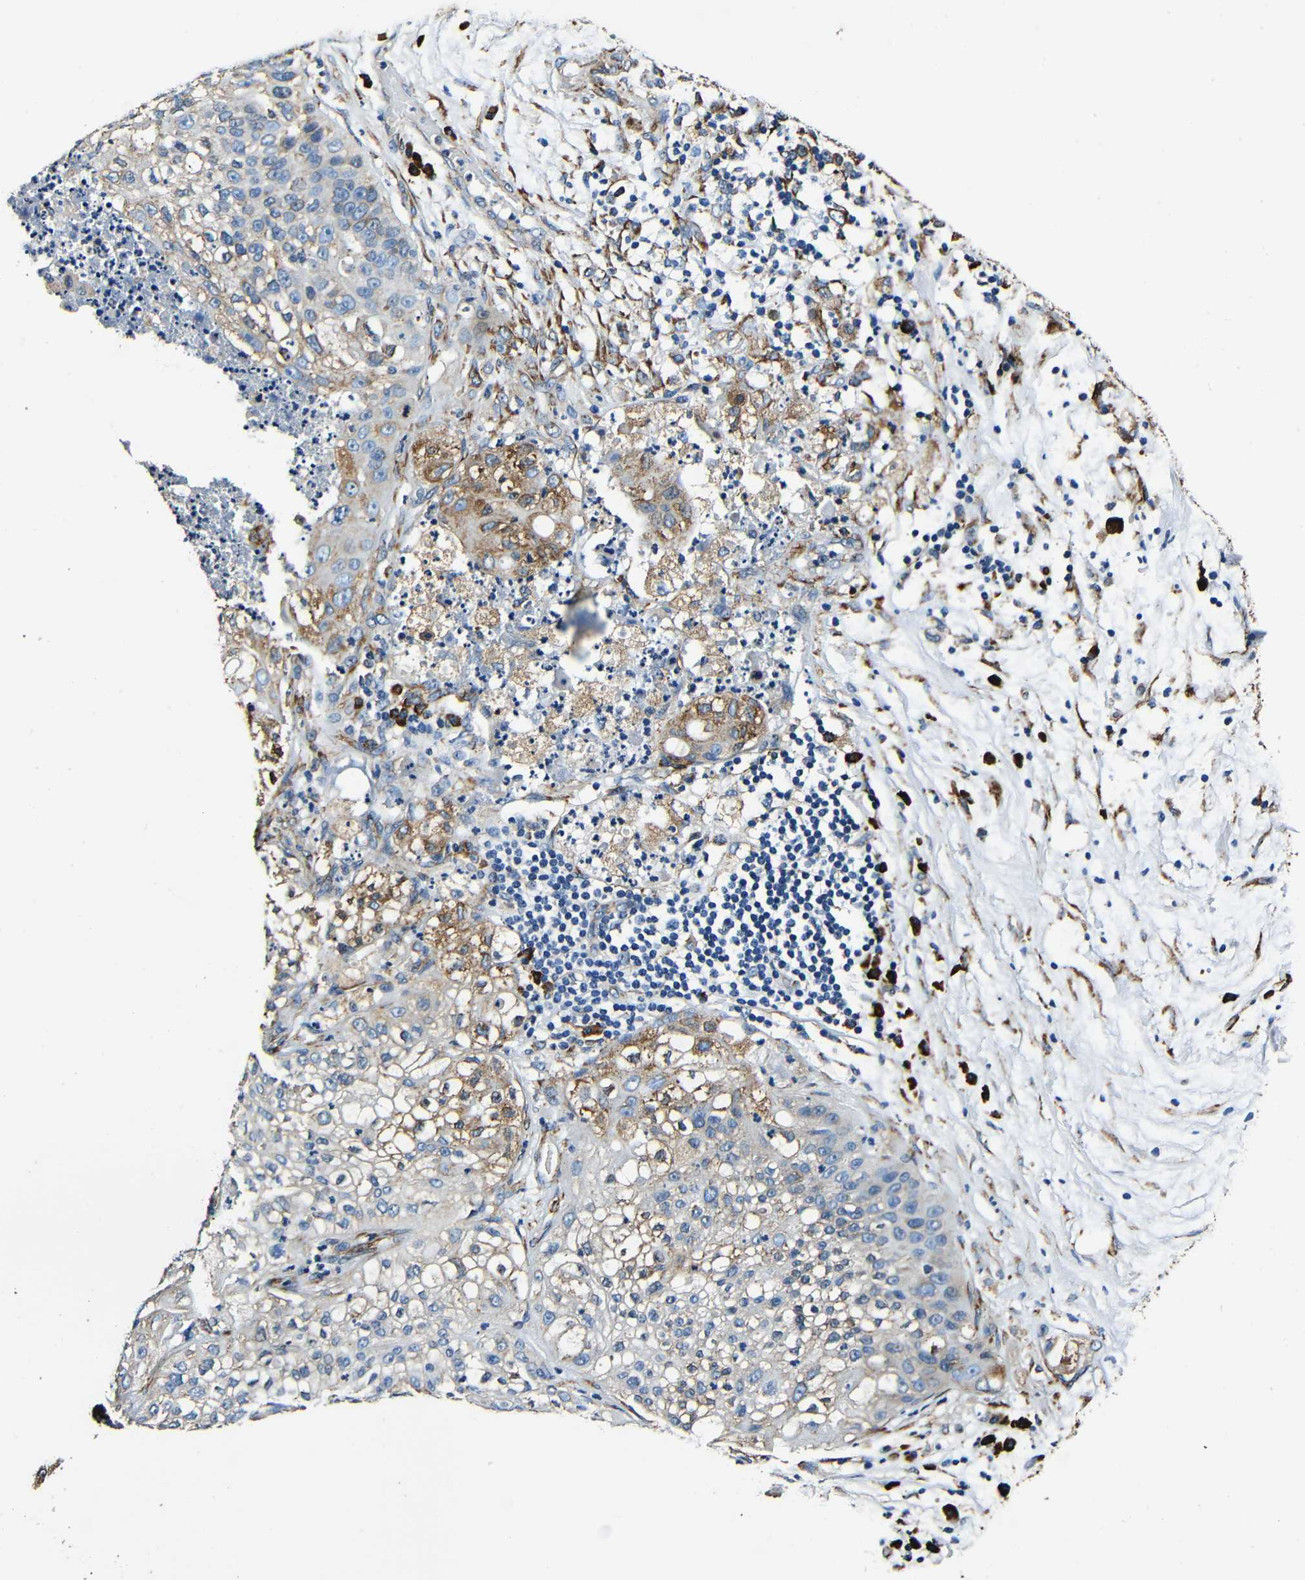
{"staining": {"intensity": "moderate", "quantity": "<25%", "location": "cytoplasmic/membranous"}, "tissue": "lung cancer", "cell_type": "Tumor cells", "image_type": "cancer", "snomed": [{"axis": "morphology", "description": "Inflammation, NOS"}, {"axis": "morphology", "description": "Squamous cell carcinoma, NOS"}, {"axis": "topography", "description": "Lymph node"}, {"axis": "topography", "description": "Soft tissue"}, {"axis": "topography", "description": "Lung"}], "caption": "Lung cancer (squamous cell carcinoma) stained with a protein marker exhibits moderate staining in tumor cells.", "gene": "RRBP1", "patient": {"sex": "male", "age": 66}}